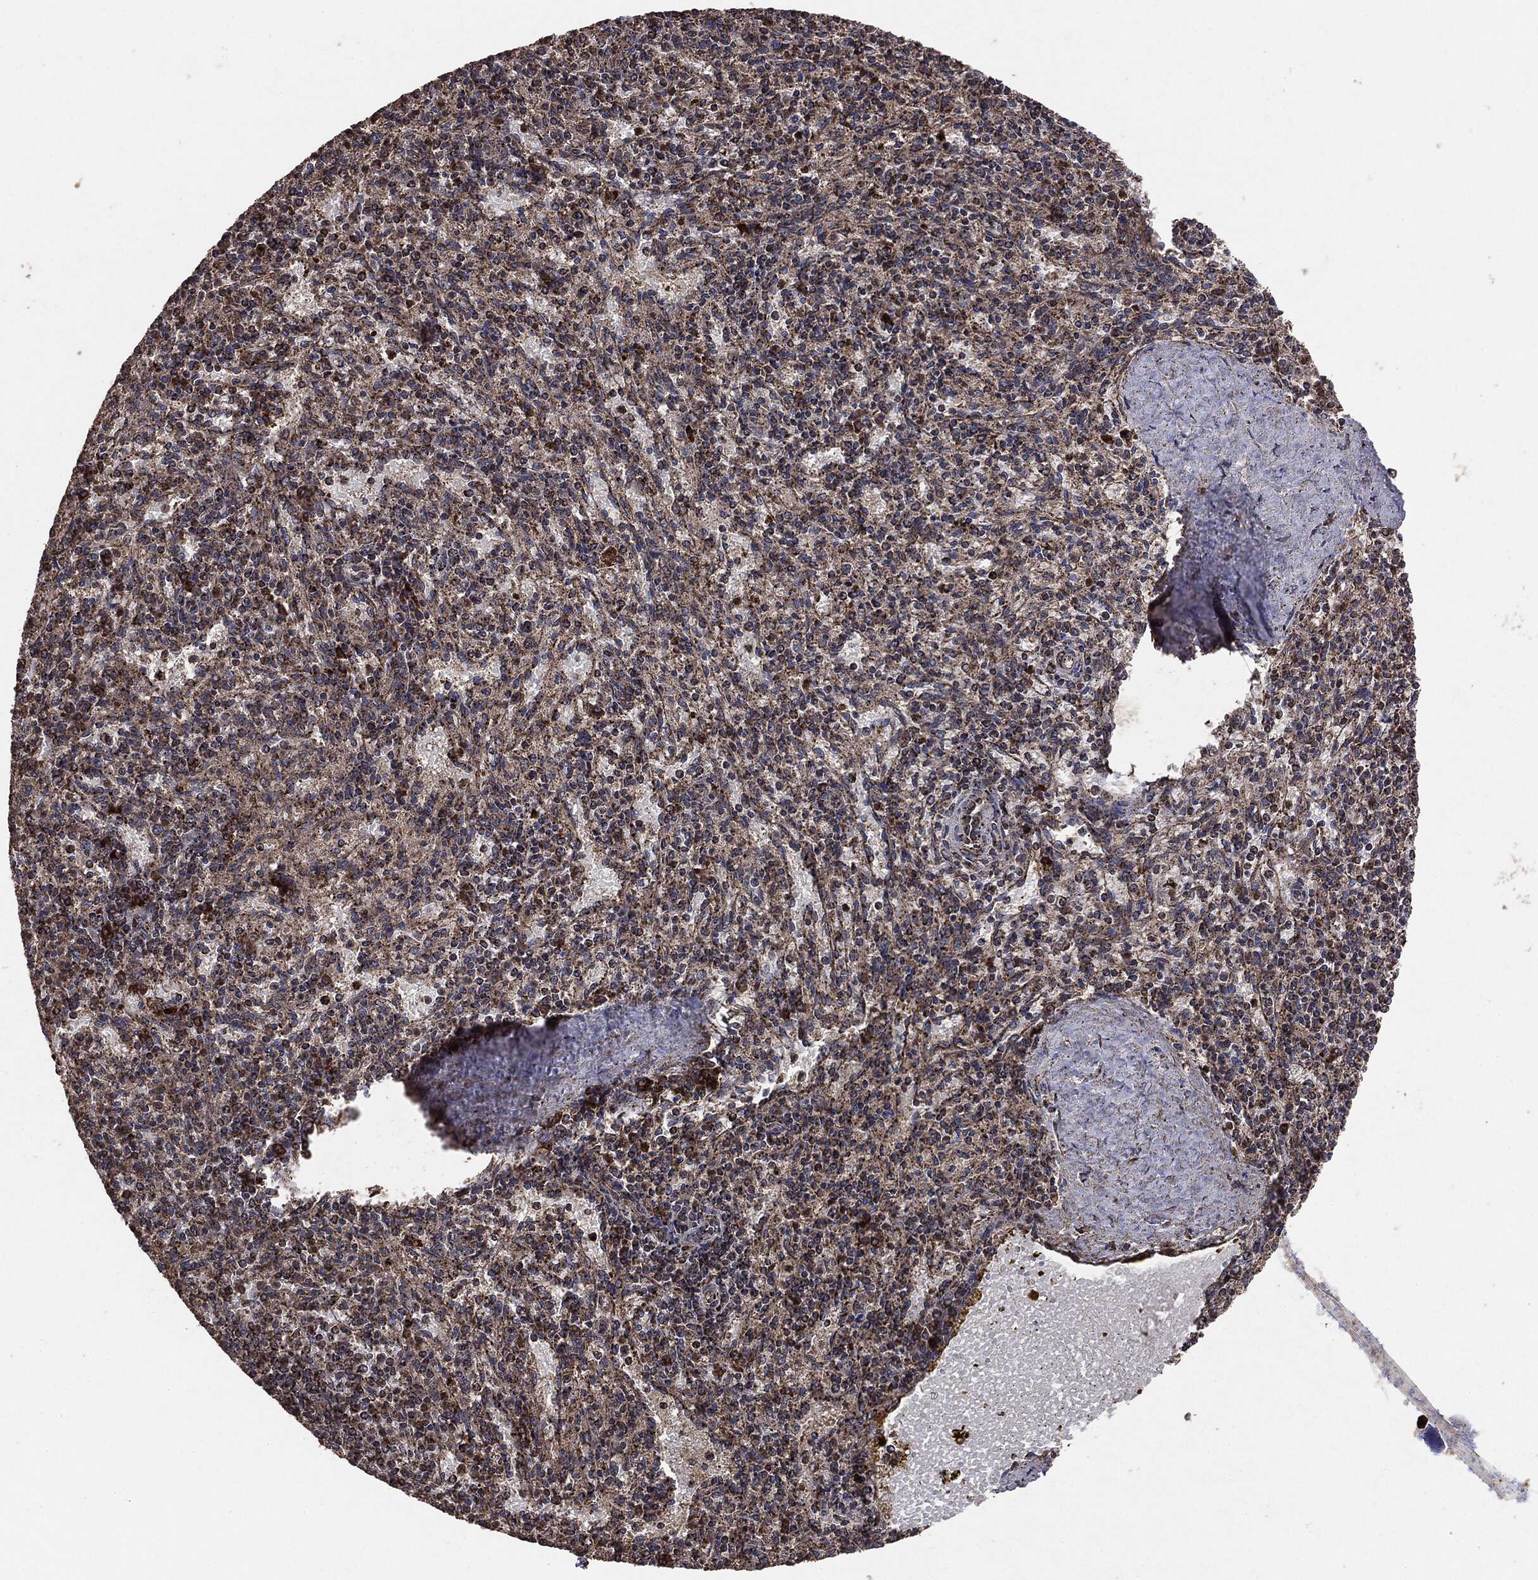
{"staining": {"intensity": "moderate", "quantity": ">75%", "location": "cytoplasmic/membranous"}, "tissue": "spleen", "cell_type": "Cells in red pulp", "image_type": "normal", "snomed": [{"axis": "morphology", "description": "Normal tissue, NOS"}, {"axis": "topography", "description": "Spleen"}], "caption": "An immunohistochemistry (IHC) micrograph of benign tissue is shown. Protein staining in brown labels moderate cytoplasmic/membranous positivity in spleen within cells in red pulp. The staining was performed using DAB, with brown indicating positive protein expression. Nuclei are stained blue with hematoxylin.", "gene": "MTOR", "patient": {"sex": "female", "age": 37}}